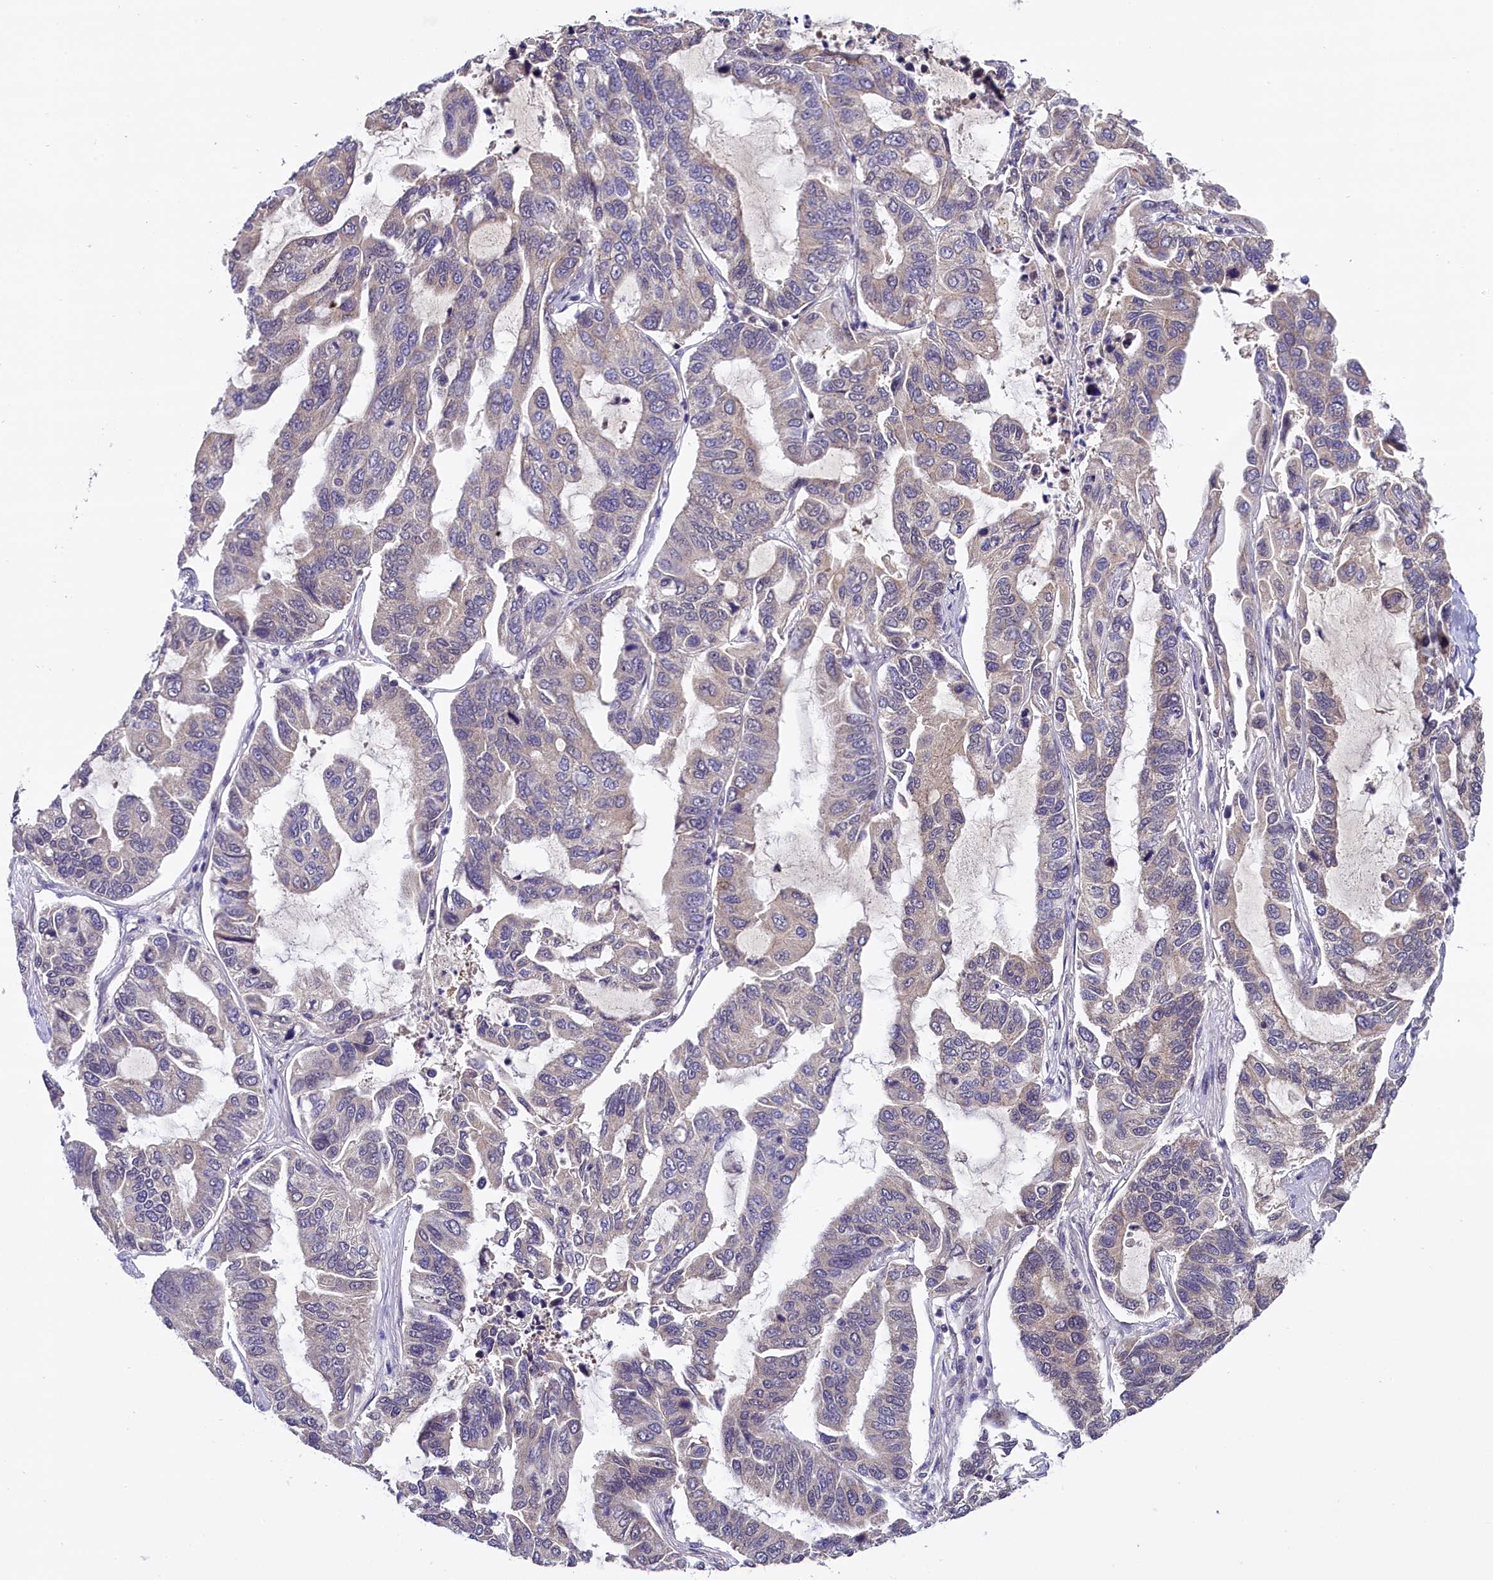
{"staining": {"intensity": "negative", "quantity": "none", "location": "none"}, "tissue": "lung cancer", "cell_type": "Tumor cells", "image_type": "cancer", "snomed": [{"axis": "morphology", "description": "Adenocarcinoma, NOS"}, {"axis": "topography", "description": "Lung"}], "caption": "This histopathology image is of lung cancer (adenocarcinoma) stained with IHC to label a protein in brown with the nuclei are counter-stained blue. There is no positivity in tumor cells.", "gene": "ENKD1", "patient": {"sex": "male", "age": 64}}